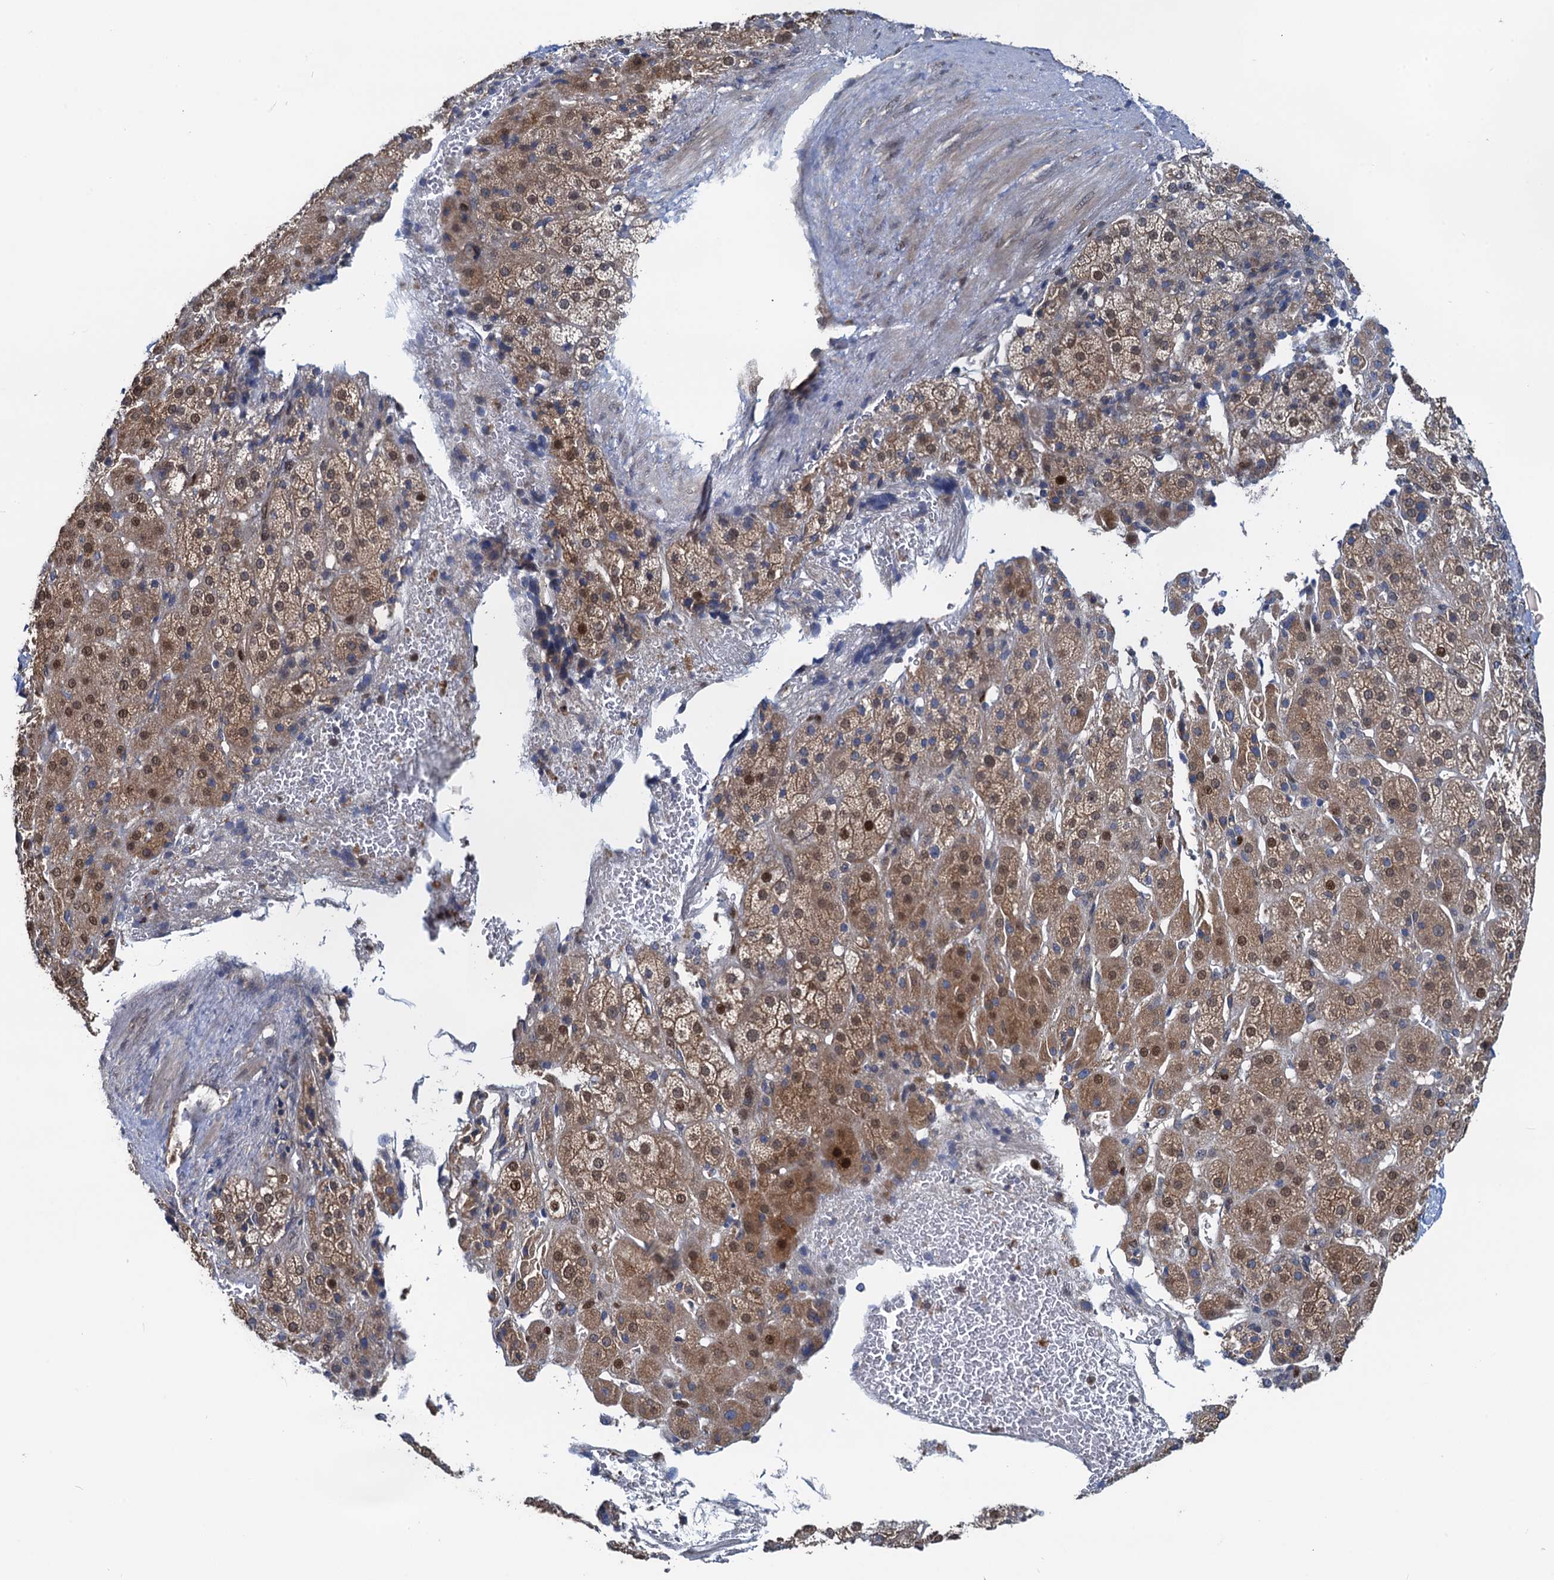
{"staining": {"intensity": "moderate", "quantity": "25%-75%", "location": "cytoplasmic/membranous,nuclear"}, "tissue": "adrenal gland", "cell_type": "Glandular cells", "image_type": "normal", "snomed": [{"axis": "morphology", "description": "Normal tissue, NOS"}, {"axis": "topography", "description": "Adrenal gland"}], "caption": "Adrenal gland stained with immunohistochemistry displays moderate cytoplasmic/membranous,nuclear staining in about 25%-75% of glandular cells.", "gene": "RNF125", "patient": {"sex": "female", "age": 57}}